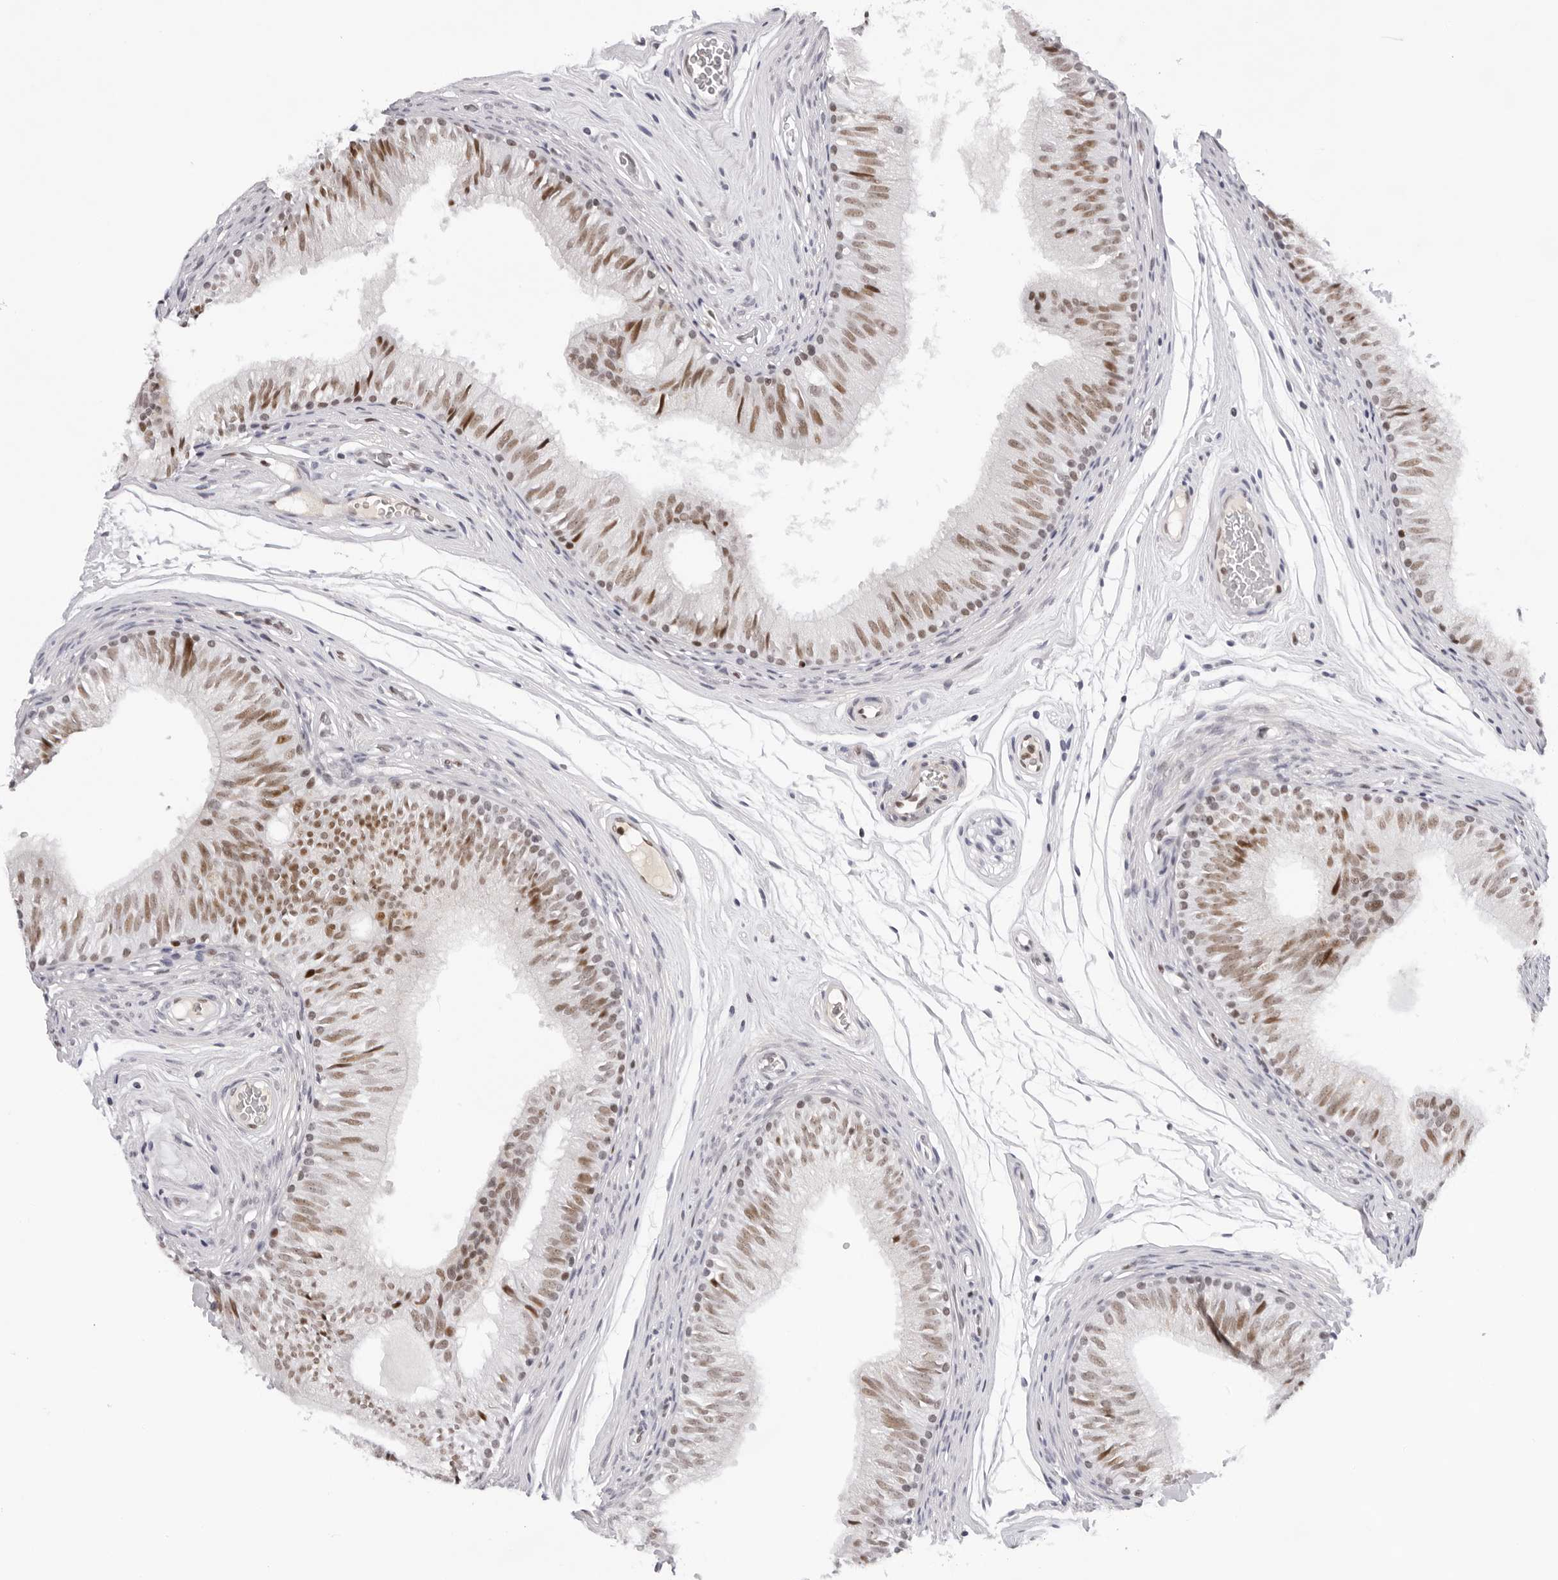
{"staining": {"intensity": "moderate", "quantity": ">75%", "location": "nuclear"}, "tissue": "epididymis", "cell_type": "Glandular cells", "image_type": "normal", "snomed": [{"axis": "morphology", "description": "Normal tissue, NOS"}, {"axis": "topography", "description": "Epididymis"}], "caption": "Immunohistochemistry (IHC) of unremarkable epididymis reveals medium levels of moderate nuclear expression in approximately >75% of glandular cells. Using DAB (brown) and hematoxylin (blue) stains, captured at high magnification using brightfield microscopy.", "gene": "OGG1", "patient": {"sex": "male", "age": 36}}